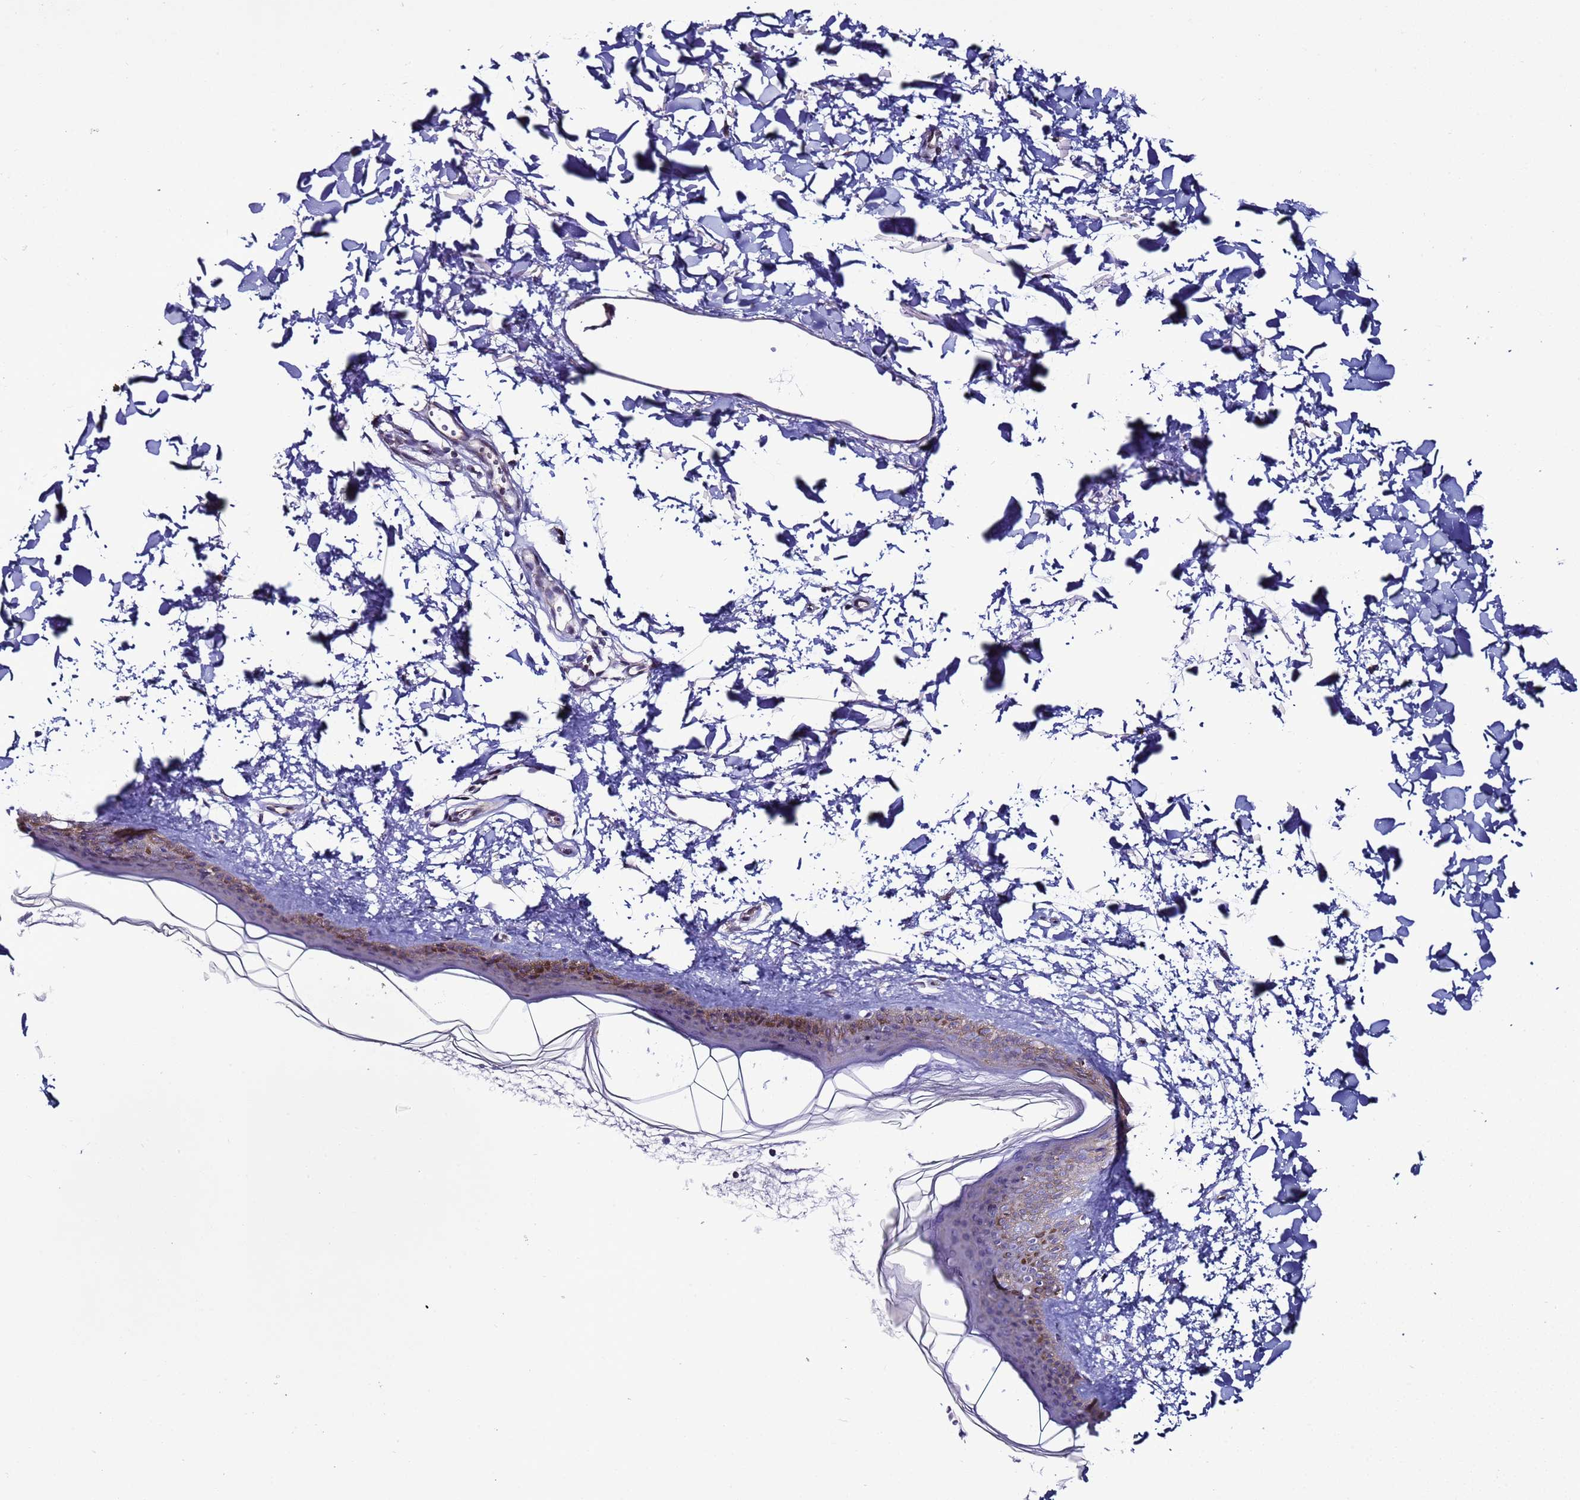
{"staining": {"intensity": "negative", "quantity": "none", "location": "none"}, "tissue": "skin", "cell_type": "Fibroblasts", "image_type": "normal", "snomed": [{"axis": "morphology", "description": "Normal tissue, NOS"}, {"axis": "topography", "description": "Skin"}], "caption": "Fibroblasts are negative for protein expression in benign human skin. The staining was performed using DAB (3,3'-diaminobenzidine) to visualize the protein expression in brown, while the nuclei were stained in blue with hematoxylin (Magnification: 20x).", "gene": "TENM3", "patient": {"sex": "female", "age": 58}}